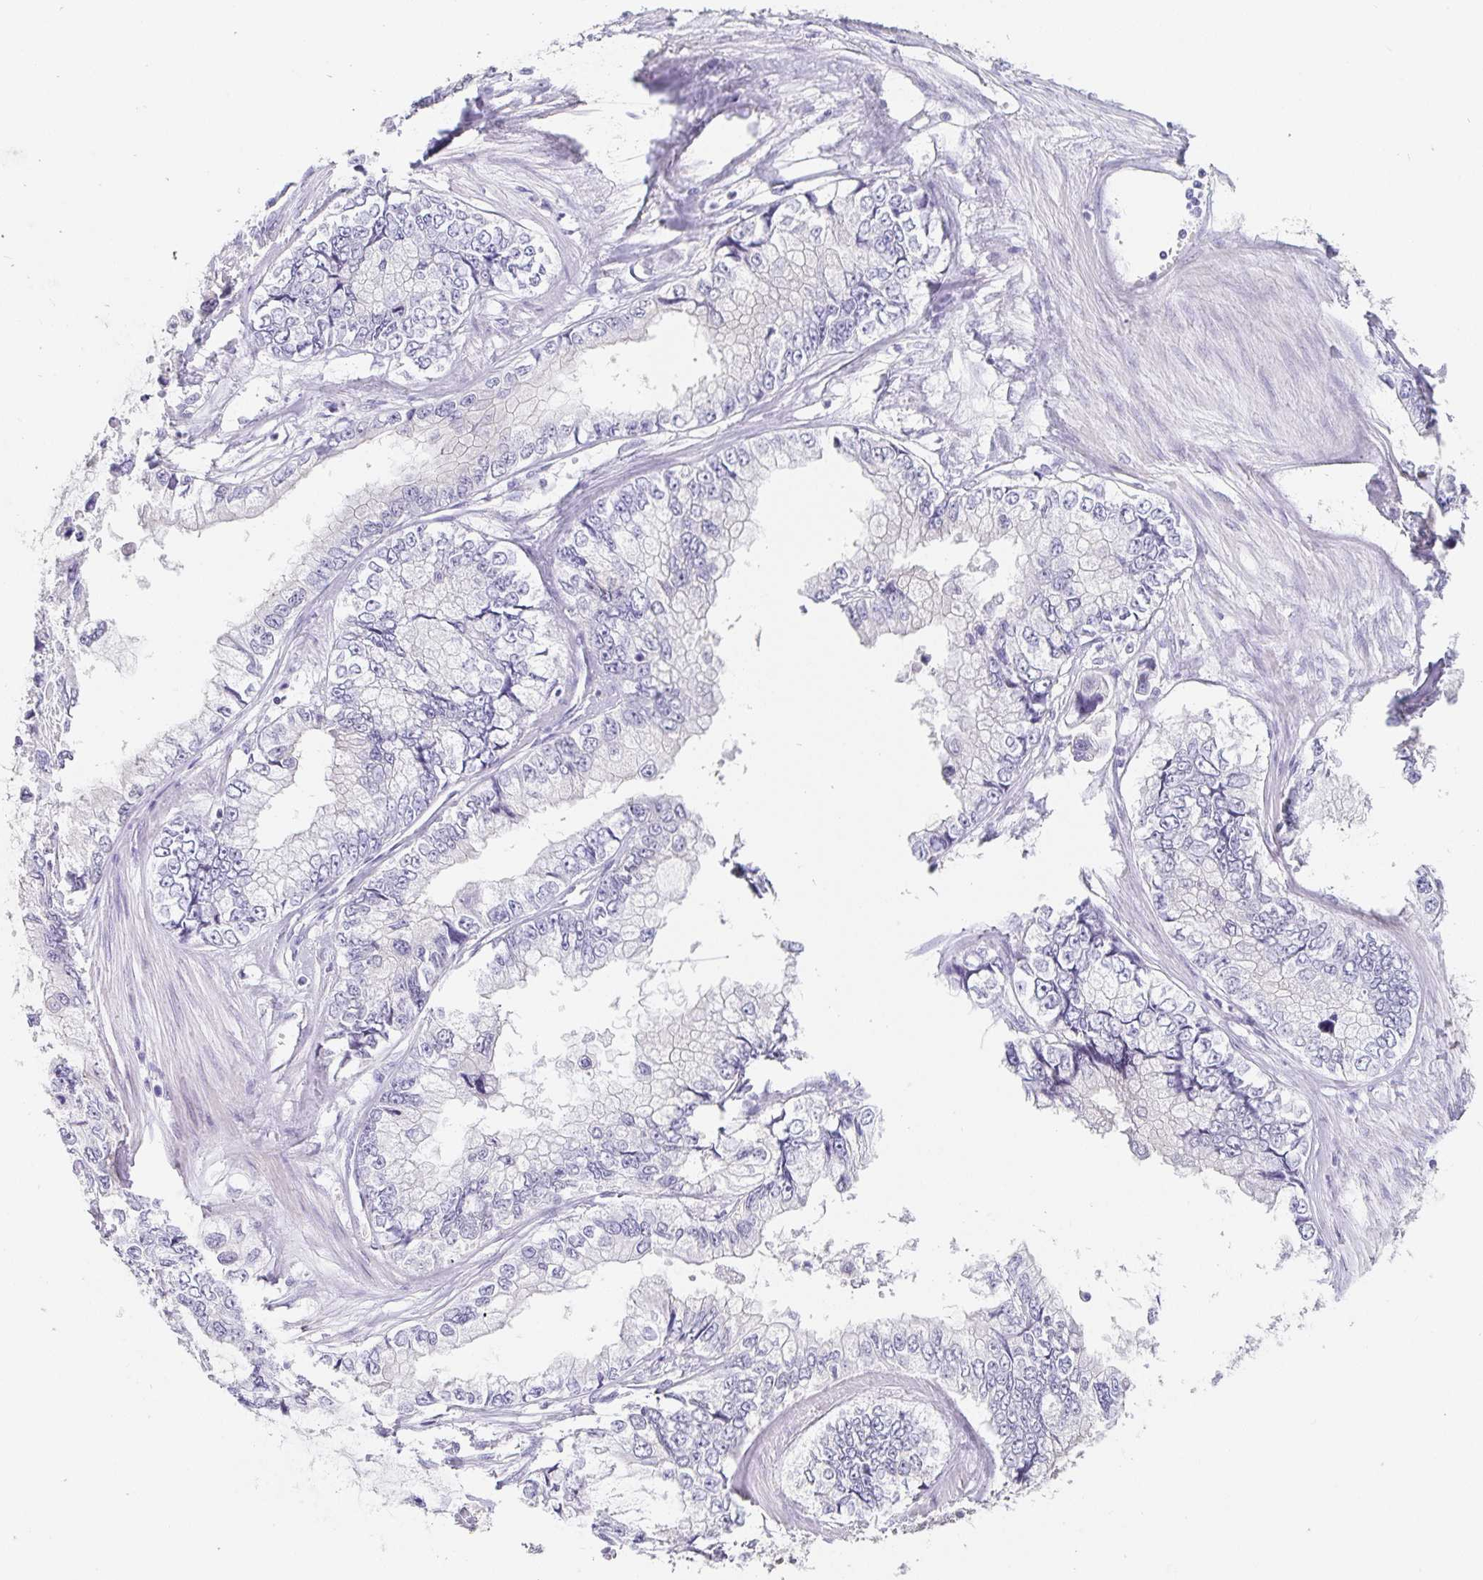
{"staining": {"intensity": "negative", "quantity": "none", "location": "none"}, "tissue": "stomach cancer", "cell_type": "Tumor cells", "image_type": "cancer", "snomed": [{"axis": "morphology", "description": "Adenocarcinoma, NOS"}, {"axis": "topography", "description": "Pancreas"}, {"axis": "topography", "description": "Stomach, upper"}, {"axis": "topography", "description": "Stomach"}], "caption": "Human stomach cancer stained for a protein using immunohistochemistry (IHC) demonstrates no positivity in tumor cells.", "gene": "PDX1", "patient": {"sex": "male", "age": 77}}